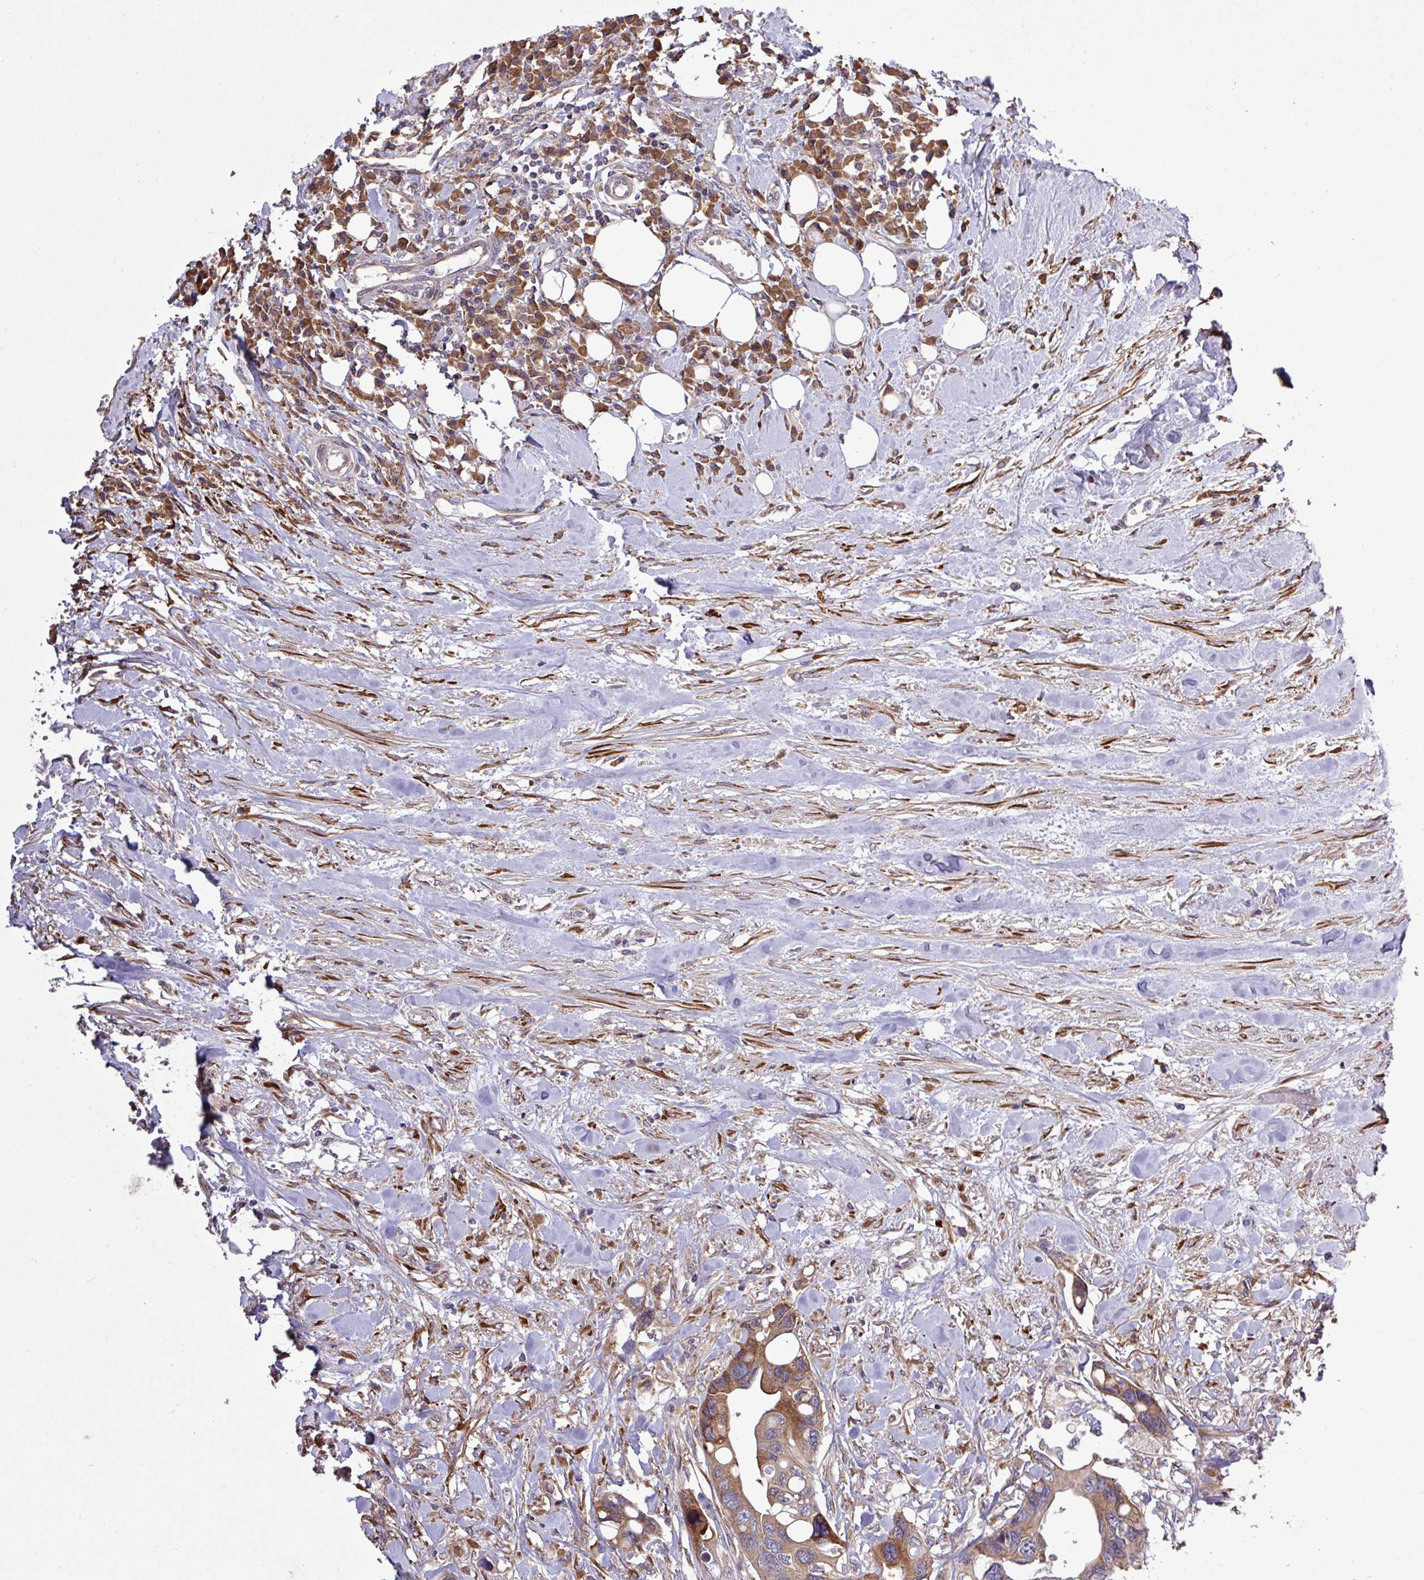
{"staining": {"intensity": "moderate", "quantity": "<25%", "location": "cytoplasmic/membranous"}, "tissue": "colorectal cancer", "cell_type": "Tumor cells", "image_type": "cancer", "snomed": [{"axis": "morphology", "description": "Adenocarcinoma, NOS"}, {"axis": "topography", "description": "Rectum"}], "caption": "Colorectal cancer (adenocarcinoma) tissue displays moderate cytoplasmic/membranous positivity in about <25% of tumor cells, visualized by immunohistochemistry. (IHC, brightfield microscopy, high magnification).", "gene": "MEGF6", "patient": {"sex": "male", "age": 57}}